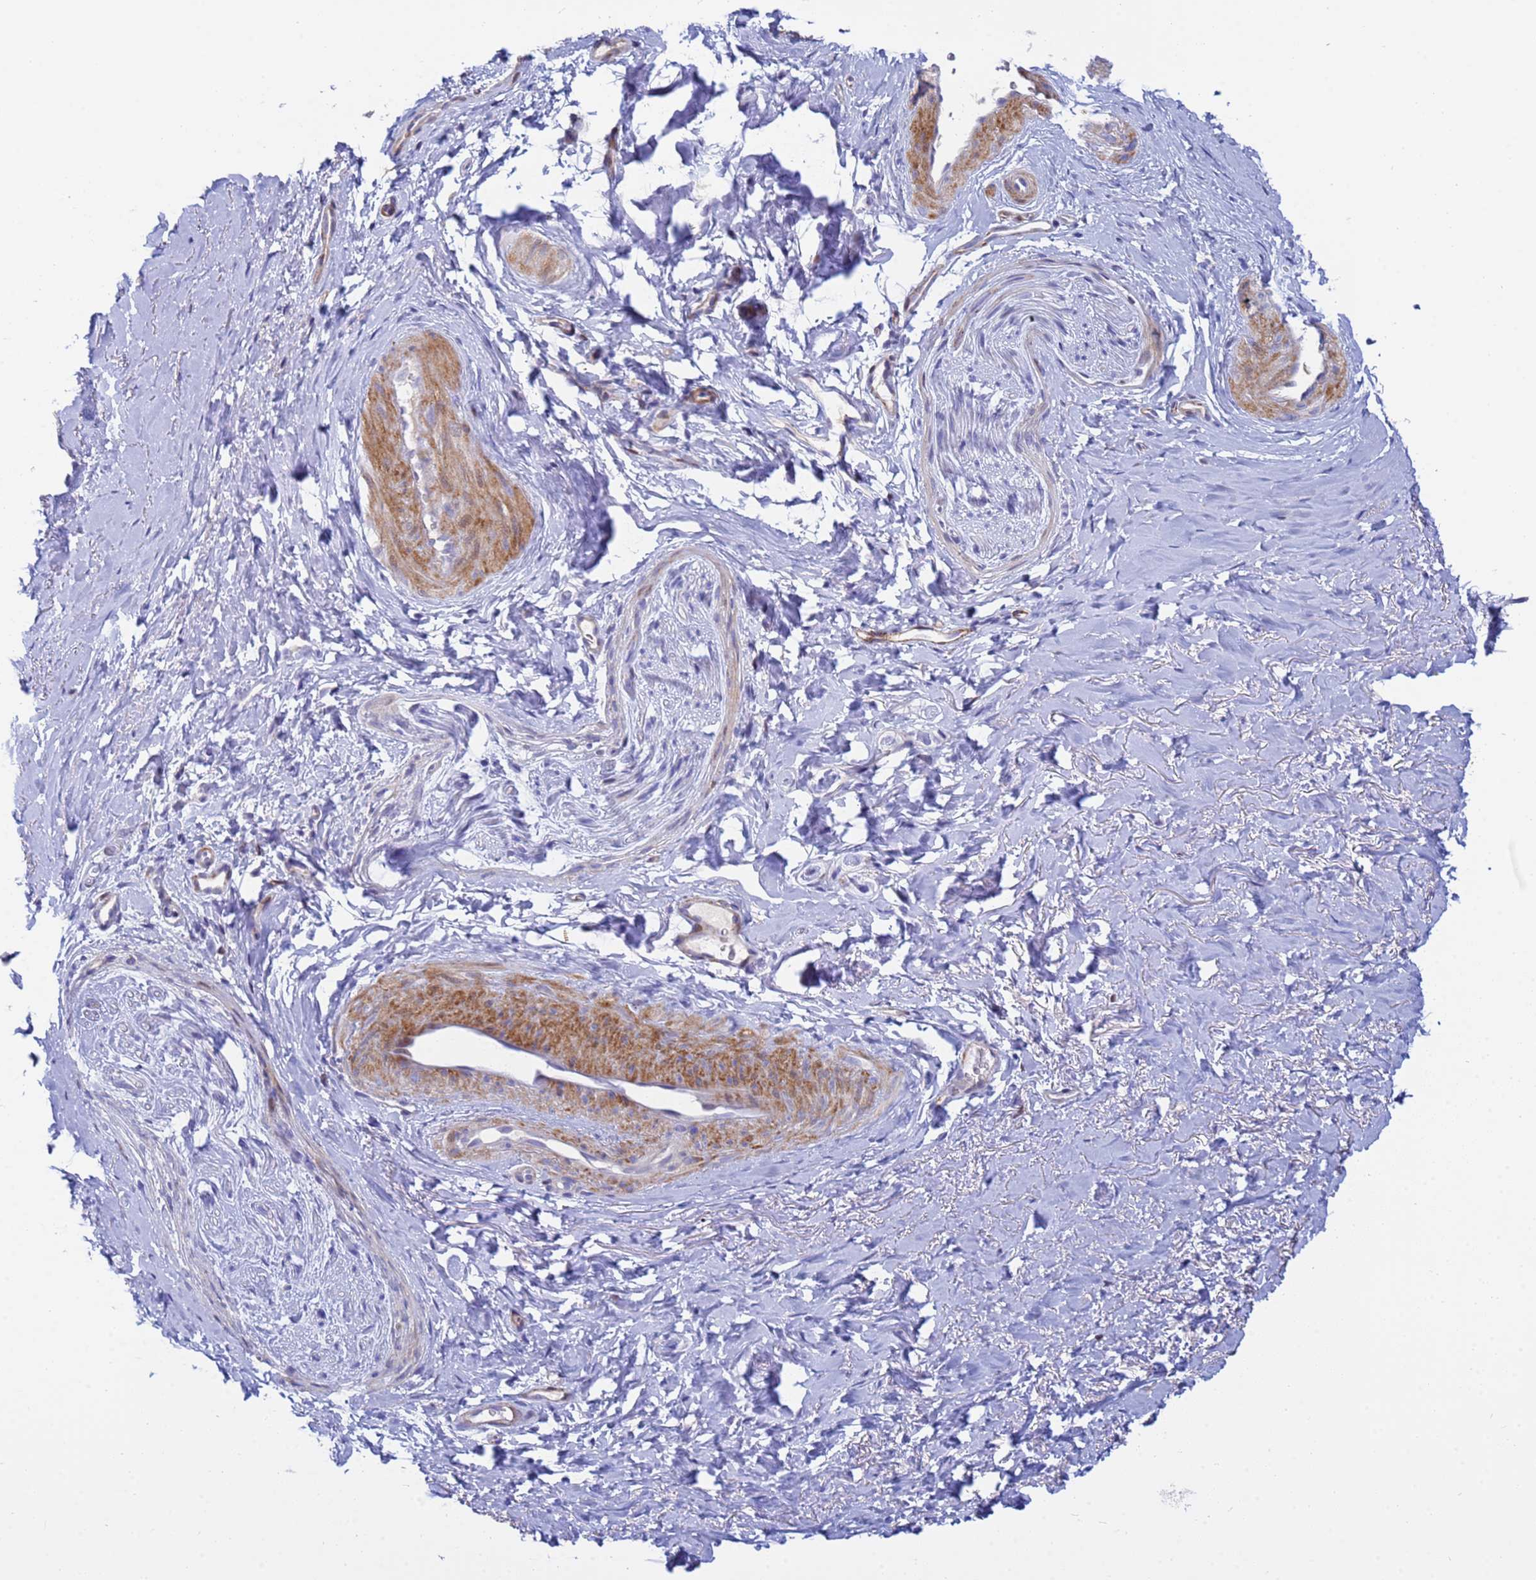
{"staining": {"intensity": "moderate", "quantity": "25%-75%", "location": "cytoplasmic/membranous"}, "tissue": "smooth muscle", "cell_type": "Smooth muscle cells", "image_type": "normal", "snomed": [{"axis": "morphology", "description": "Normal tissue, NOS"}, {"axis": "topography", "description": "Smooth muscle"}, {"axis": "topography", "description": "Peripheral nerve tissue"}], "caption": "Protein analysis of benign smooth muscle exhibits moderate cytoplasmic/membranous staining in approximately 25%-75% of smooth muscle cells.", "gene": "PPP6R1", "patient": {"sex": "male", "age": 69}}